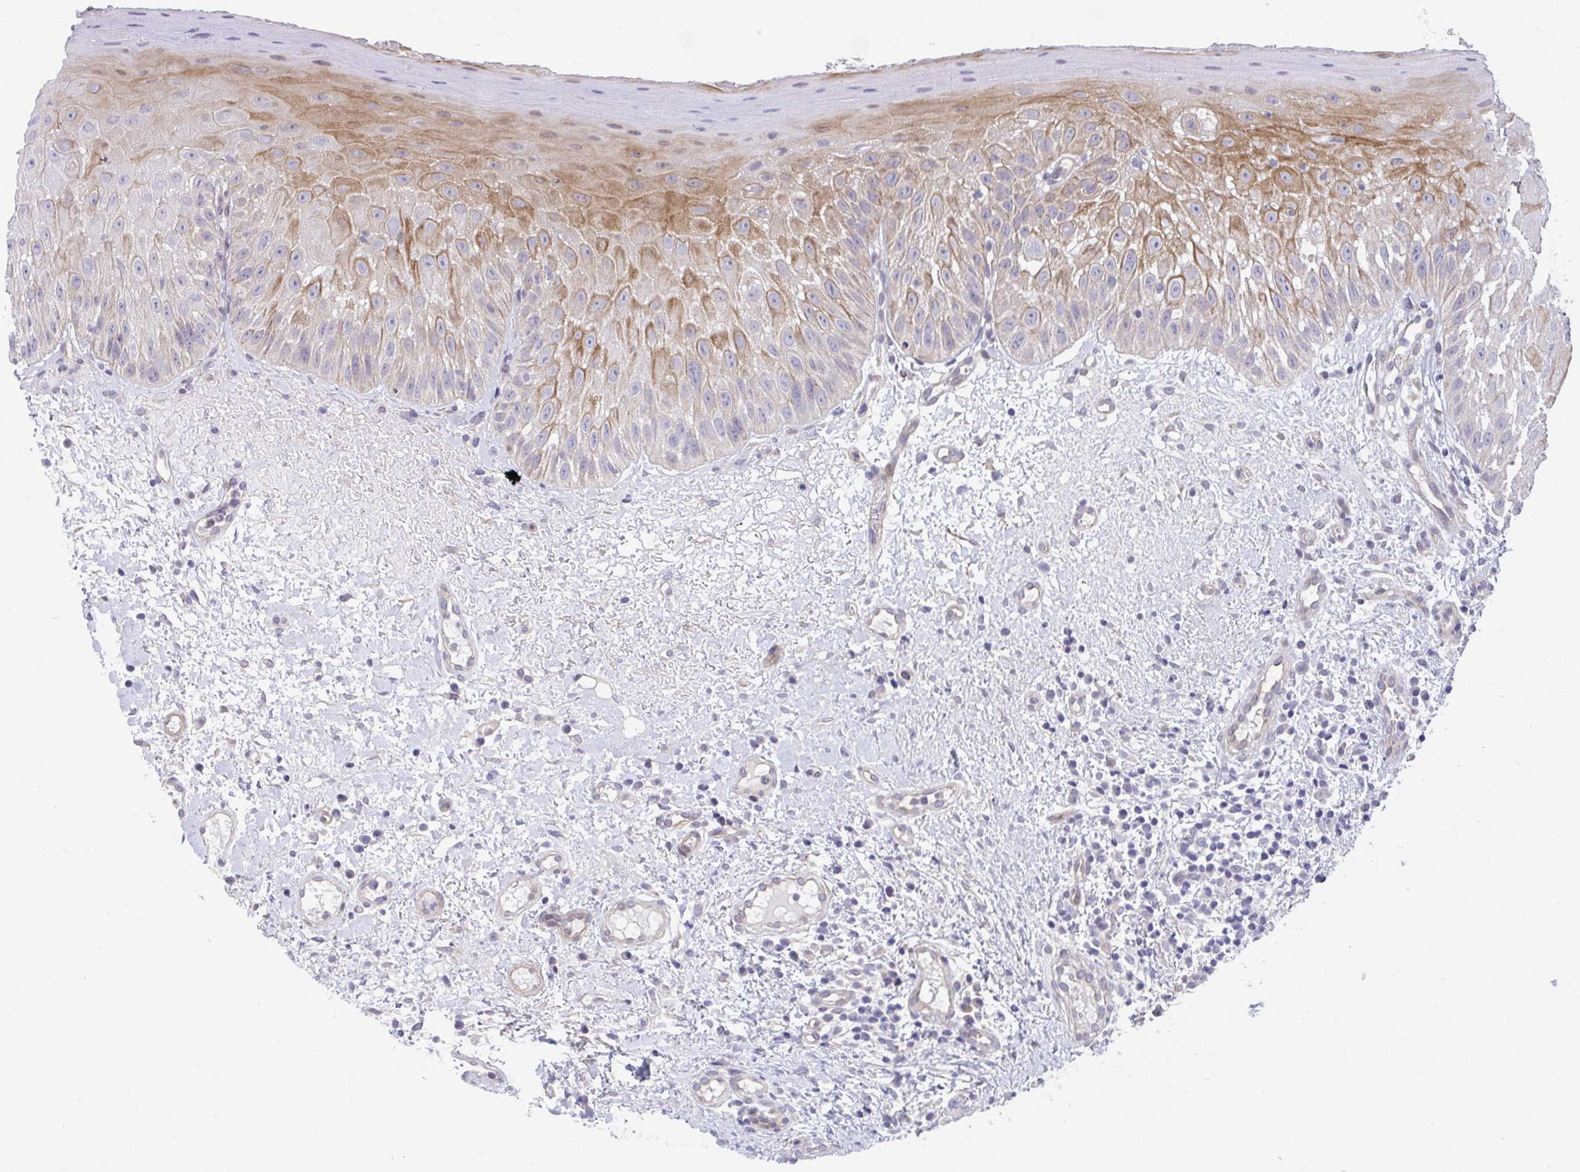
{"staining": {"intensity": "strong", "quantity": "<25%", "location": "cytoplasmic/membranous"}, "tissue": "oral mucosa", "cell_type": "Squamous epithelial cells", "image_type": "normal", "snomed": [{"axis": "morphology", "description": "Normal tissue, NOS"}, {"axis": "topography", "description": "Oral tissue"}, {"axis": "topography", "description": "Tounge, NOS"}], "caption": "Benign oral mucosa exhibits strong cytoplasmic/membranous staining in approximately <25% of squamous epithelial cells Nuclei are stained in blue..", "gene": "RHOXF1", "patient": {"sex": "male", "age": 83}}